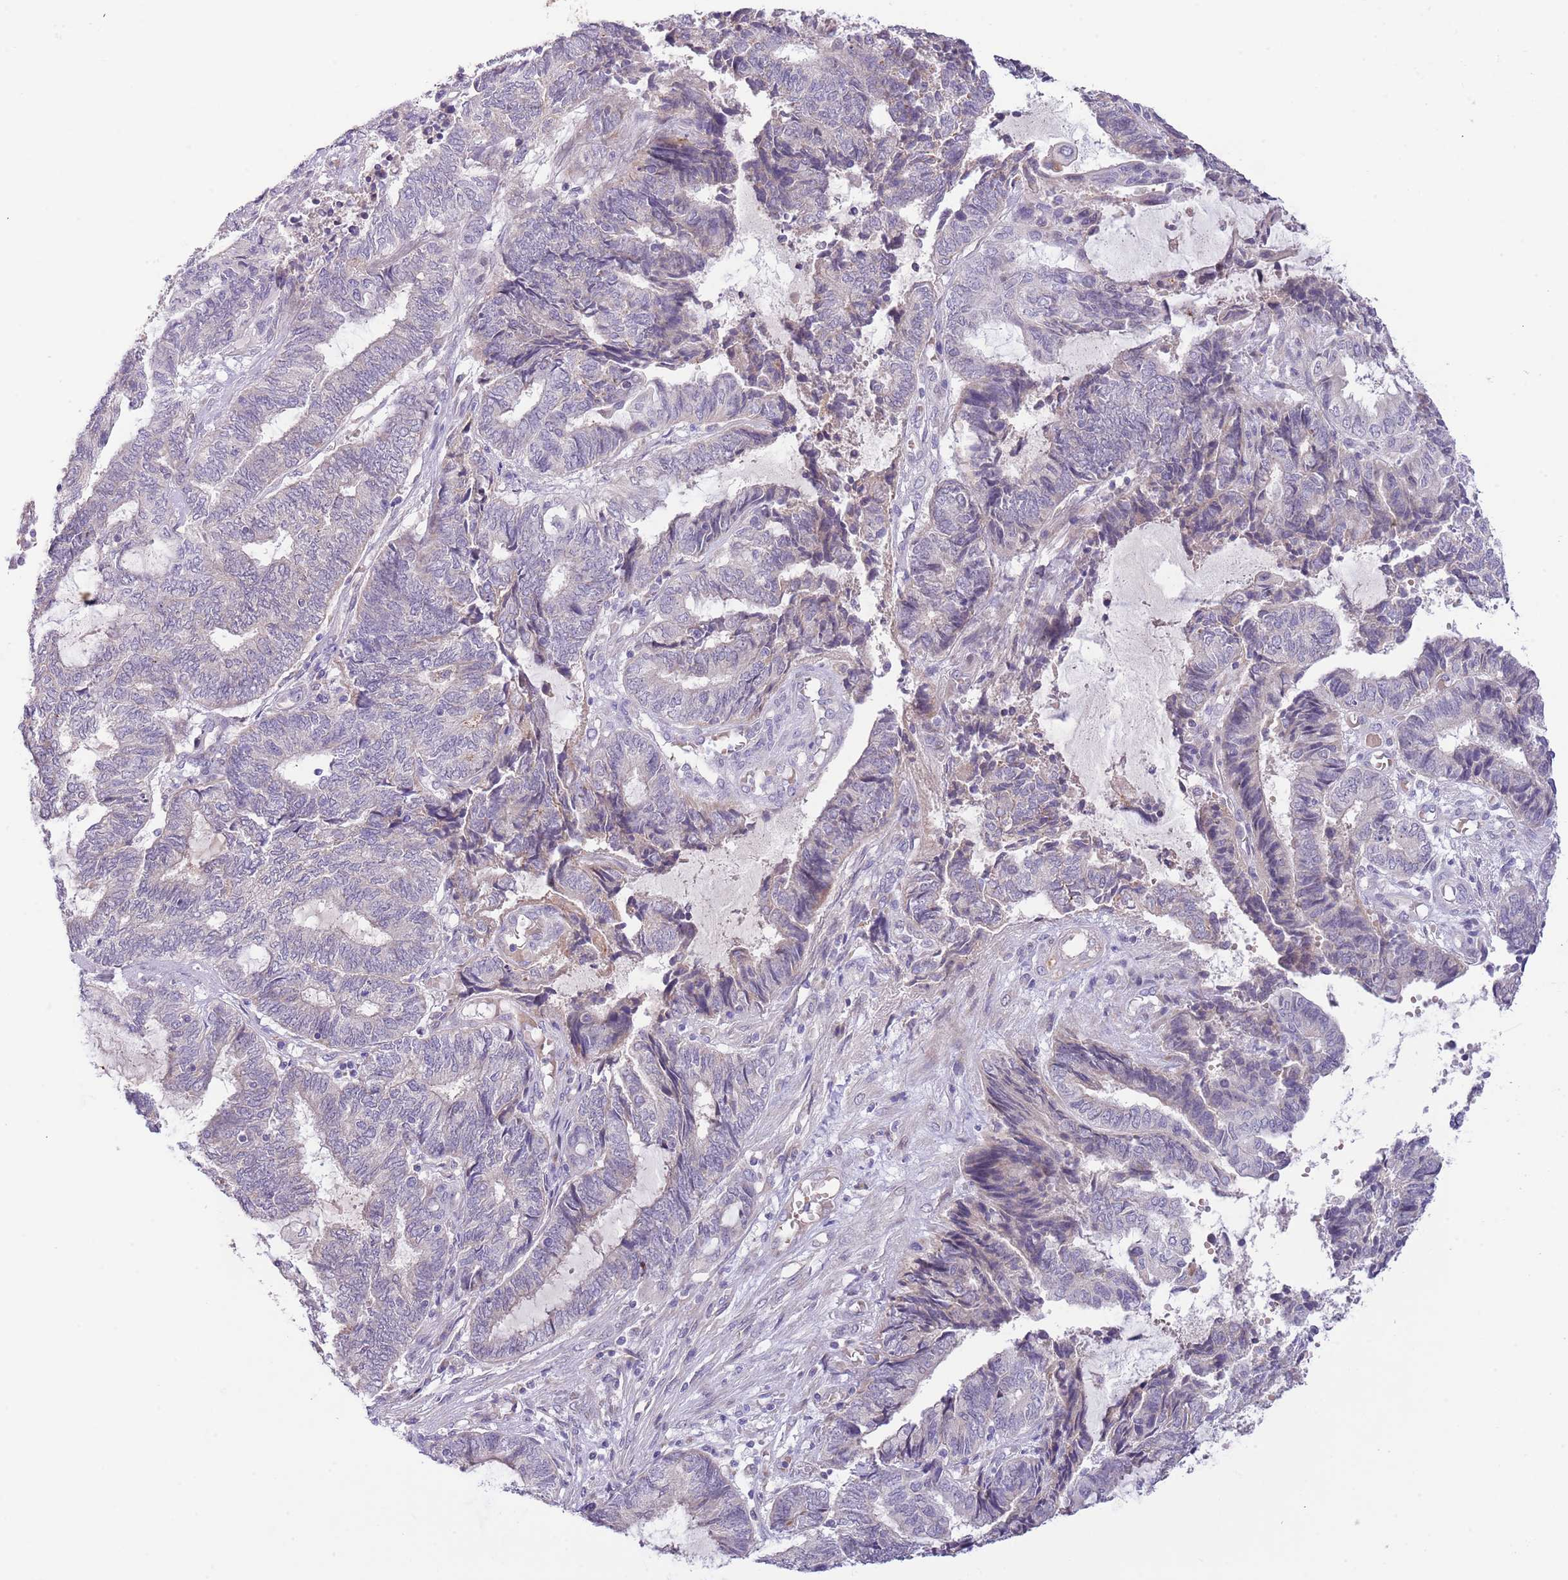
{"staining": {"intensity": "negative", "quantity": "none", "location": "none"}, "tissue": "endometrial cancer", "cell_type": "Tumor cells", "image_type": "cancer", "snomed": [{"axis": "morphology", "description": "Adenocarcinoma, NOS"}, {"axis": "topography", "description": "Uterus"}, {"axis": "topography", "description": "Endometrium"}], "caption": "An immunohistochemistry (IHC) histopathology image of adenocarcinoma (endometrial) is shown. There is no staining in tumor cells of adenocarcinoma (endometrial). Nuclei are stained in blue.", "gene": "AP1S2", "patient": {"sex": "female", "age": 70}}